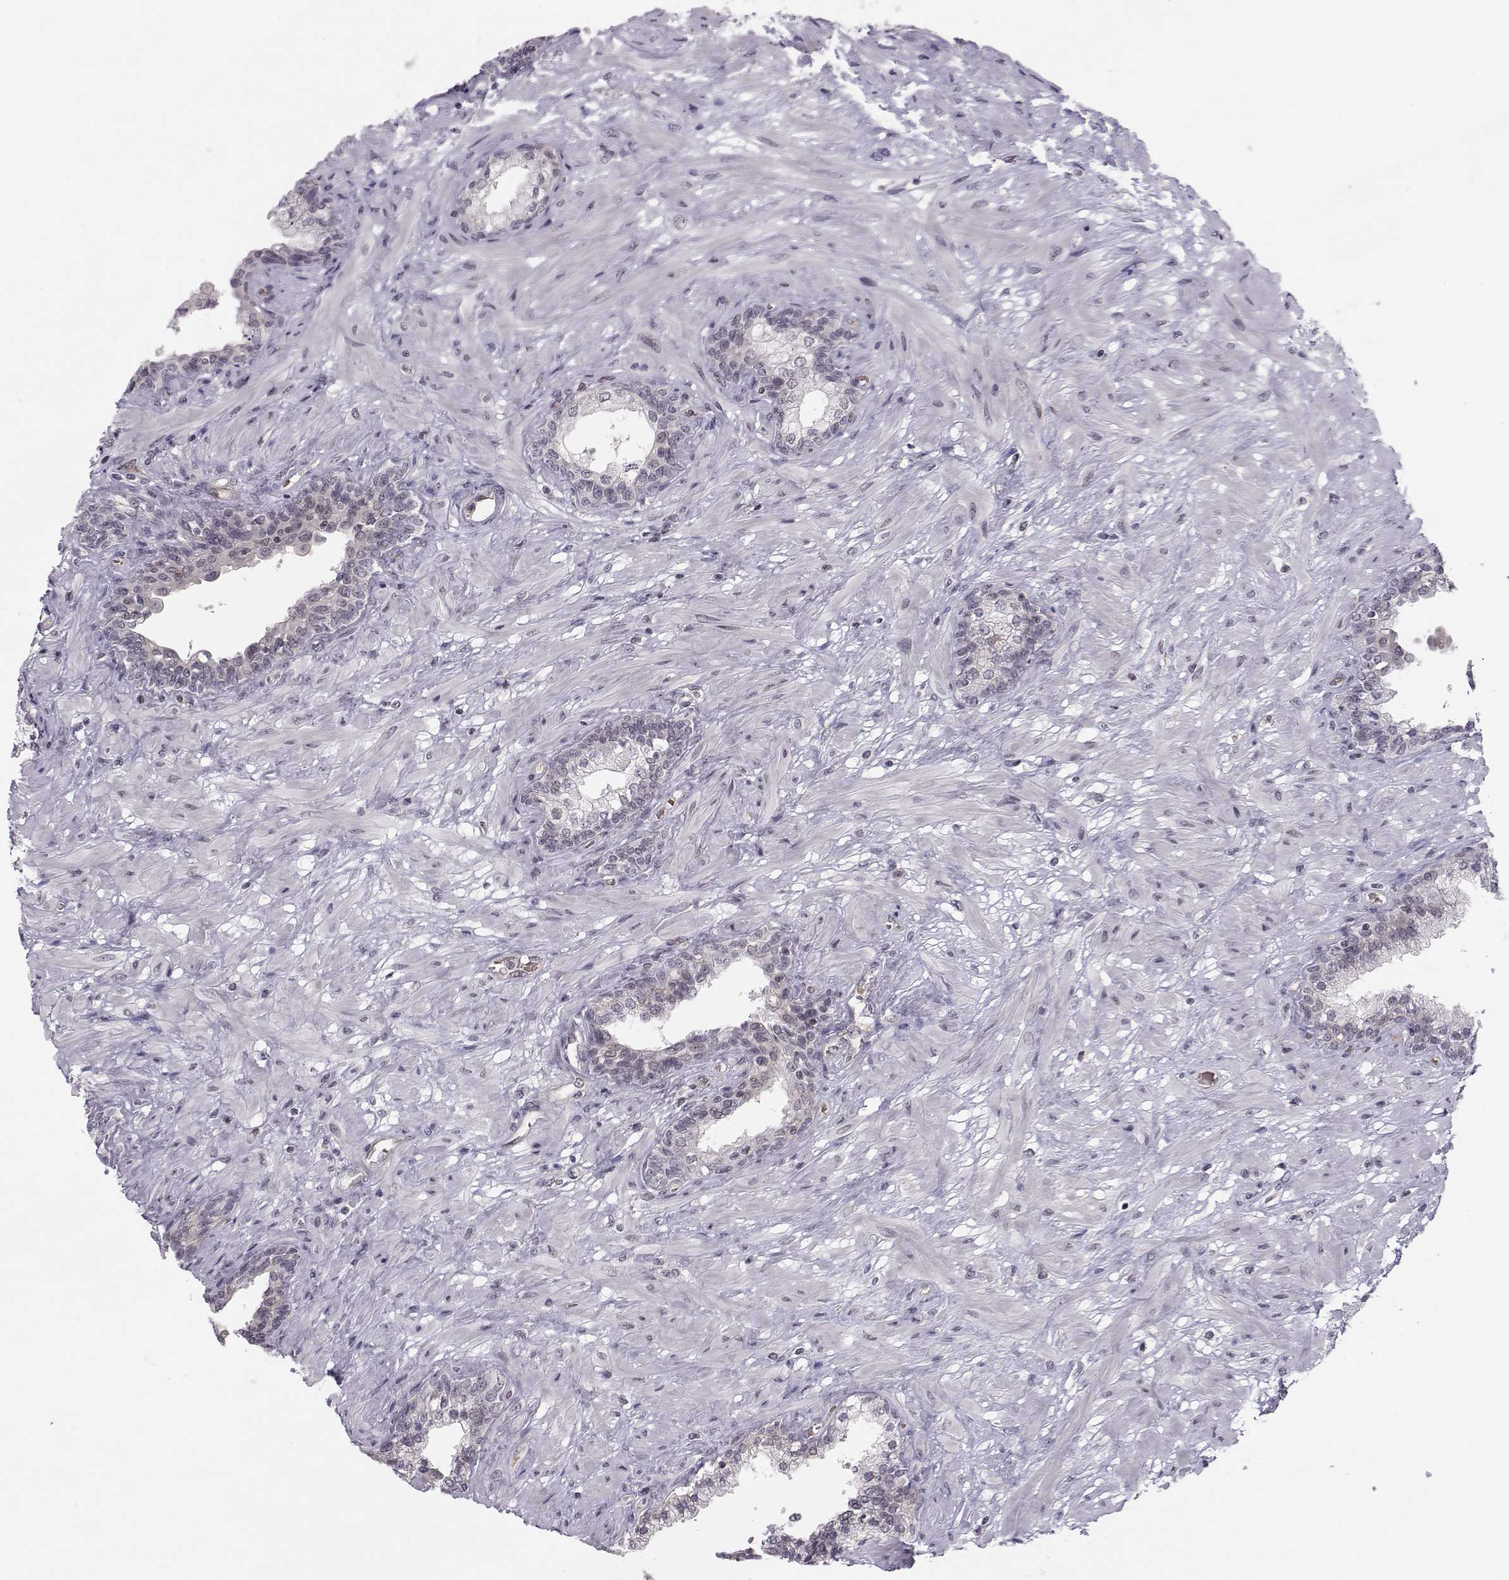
{"staining": {"intensity": "negative", "quantity": "none", "location": "none"}, "tissue": "prostate", "cell_type": "Glandular cells", "image_type": "normal", "snomed": [{"axis": "morphology", "description": "Normal tissue, NOS"}, {"axis": "topography", "description": "Prostate"}], "caption": "This is an immunohistochemistry (IHC) photomicrograph of normal human prostate. There is no expression in glandular cells.", "gene": "KIF13B", "patient": {"sex": "male", "age": 63}}